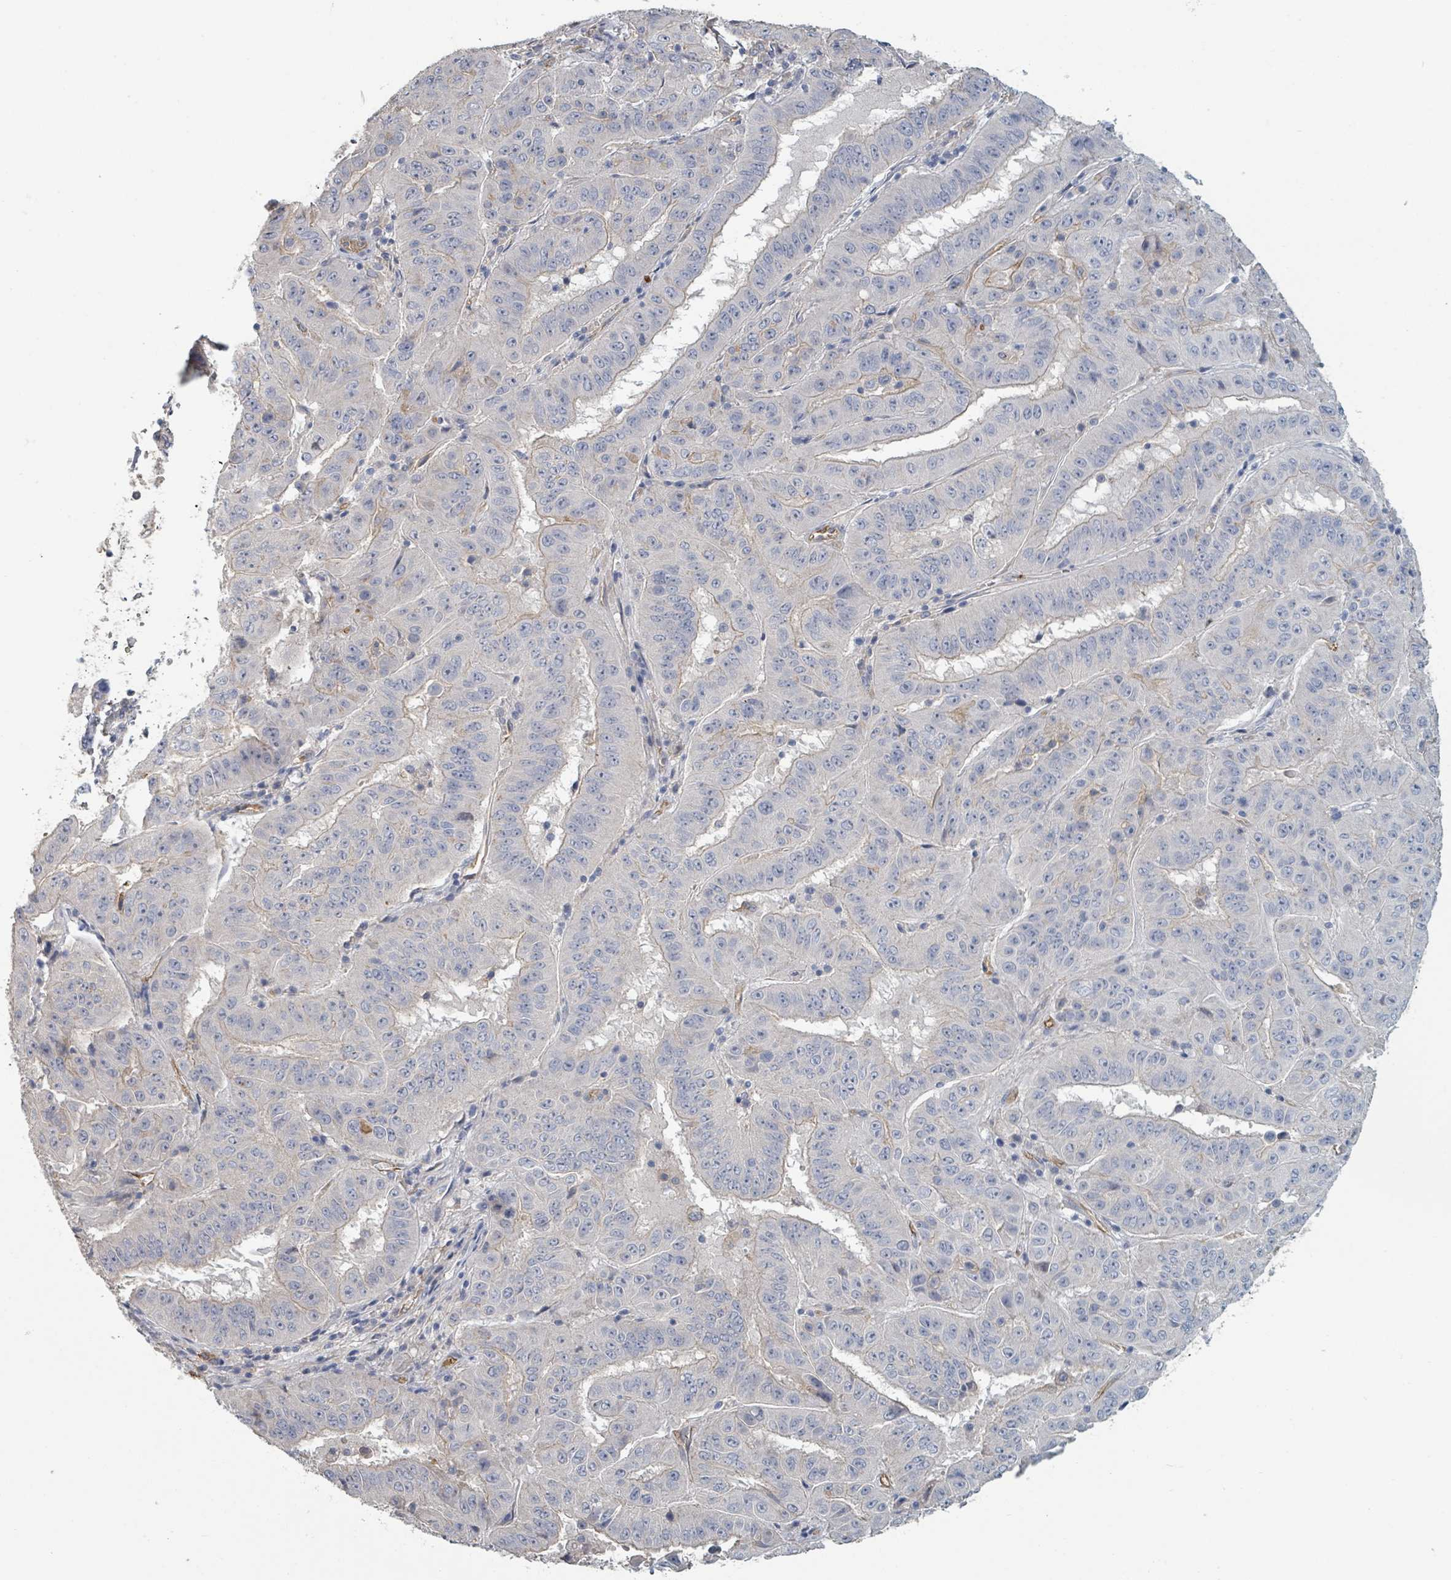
{"staining": {"intensity": "negative", "quantity": "none", "location": "none"}, "tissue": "pancreatic cancer", "cell_type": "Tumor cells", "image_type": "cancer", "snomed": [{"axis": "morphology", "description": "Adenocarcinoma, NOS"}, {"axis": "topography", "description": "Pancreas"}], "caption": "The image displays no significant positivity in tumor cells of adenocarcinoma (pancreatic). (Brightfield microscopy of DAB immunohistochemistry at high magnification).", "gene": "PLAUR", "patient": {"sex": "male", "age": 63}}